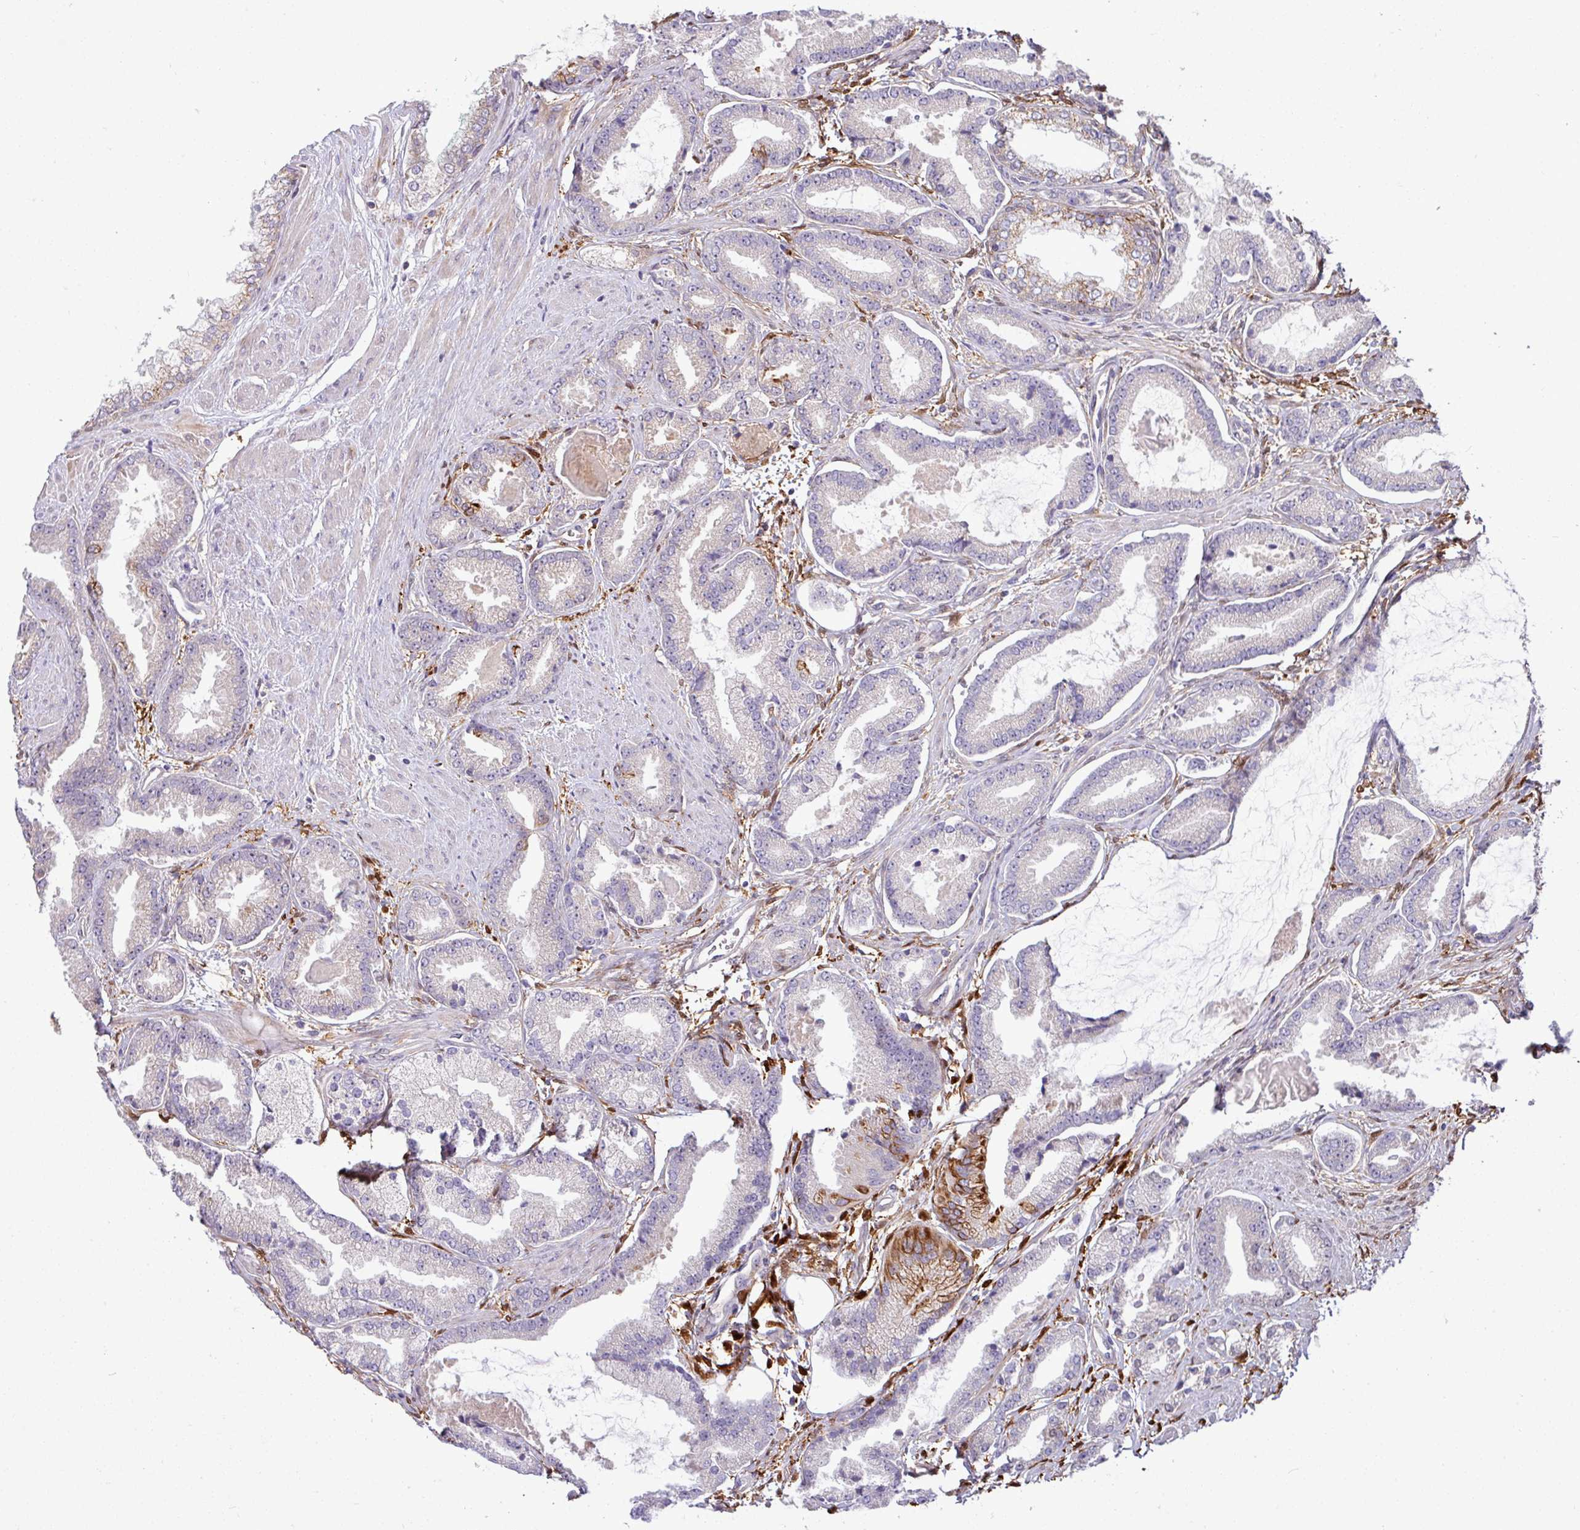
{"staining": {"intensity": "negative", "quantity": "none", "location": "none"}, "tissue": "prostate cancer", "cell_type": "Tumor cells", "image_type": "cancer", "snomed": [{"axis": "morphology", "description": "Adenocarcinoma, Low grade"}, {"axis": "topography", "description": "Prostate"}], "caption": "This is an immunohistochemistry (IHC) image of low-grade adenocarcinoma (prostate). There is no positivity in tumor cells.", "gene": "B4GALNT4", "patient": {"sex": "male", "age": 62}}